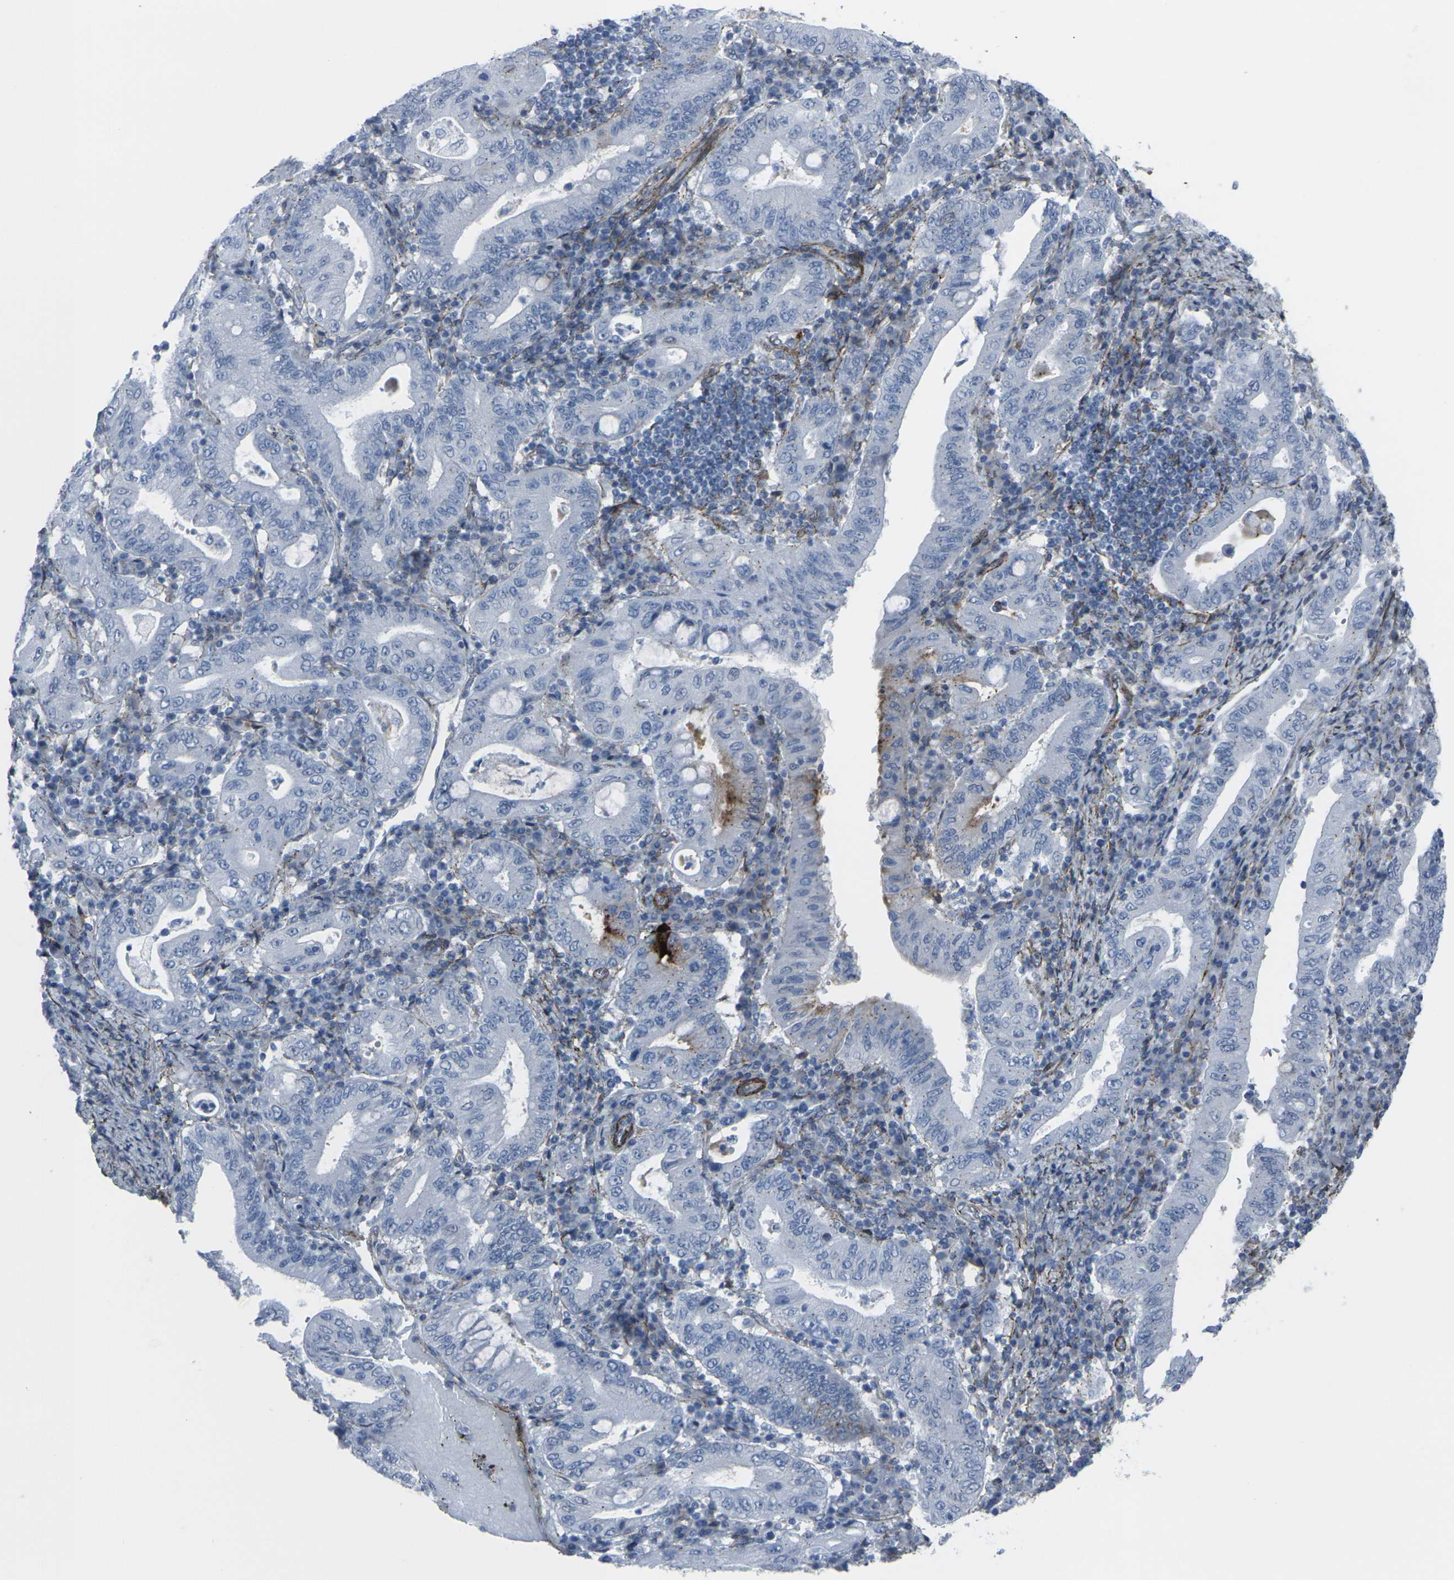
{"staining": {"intensity": "negative", "quantity": "none", "location": "none"}, "tissue": "stomach cancer", "cell_type": "Tumor cells", "image_type": "cancer", "snomed": [{"axis": "morphology", "description": "Normal tissue, NOS"}, {"axis": "morphology", "description": "Adenocarcinoma, NOS"}, {"axis": "topography", "description": "Esophagus"}, {"axis": "topography", "description": "Stomach, upper"}, {"axis": "topography", "description": "Peripheral nerve tissue"}], "caption": "Human stomach cancer (adenocarcinoma) stained for a protein using immunohistochemistry exhibits no staining in tumor cells.", "gene": "CDH11", "patient": {"sex": "male", "age": 62}}